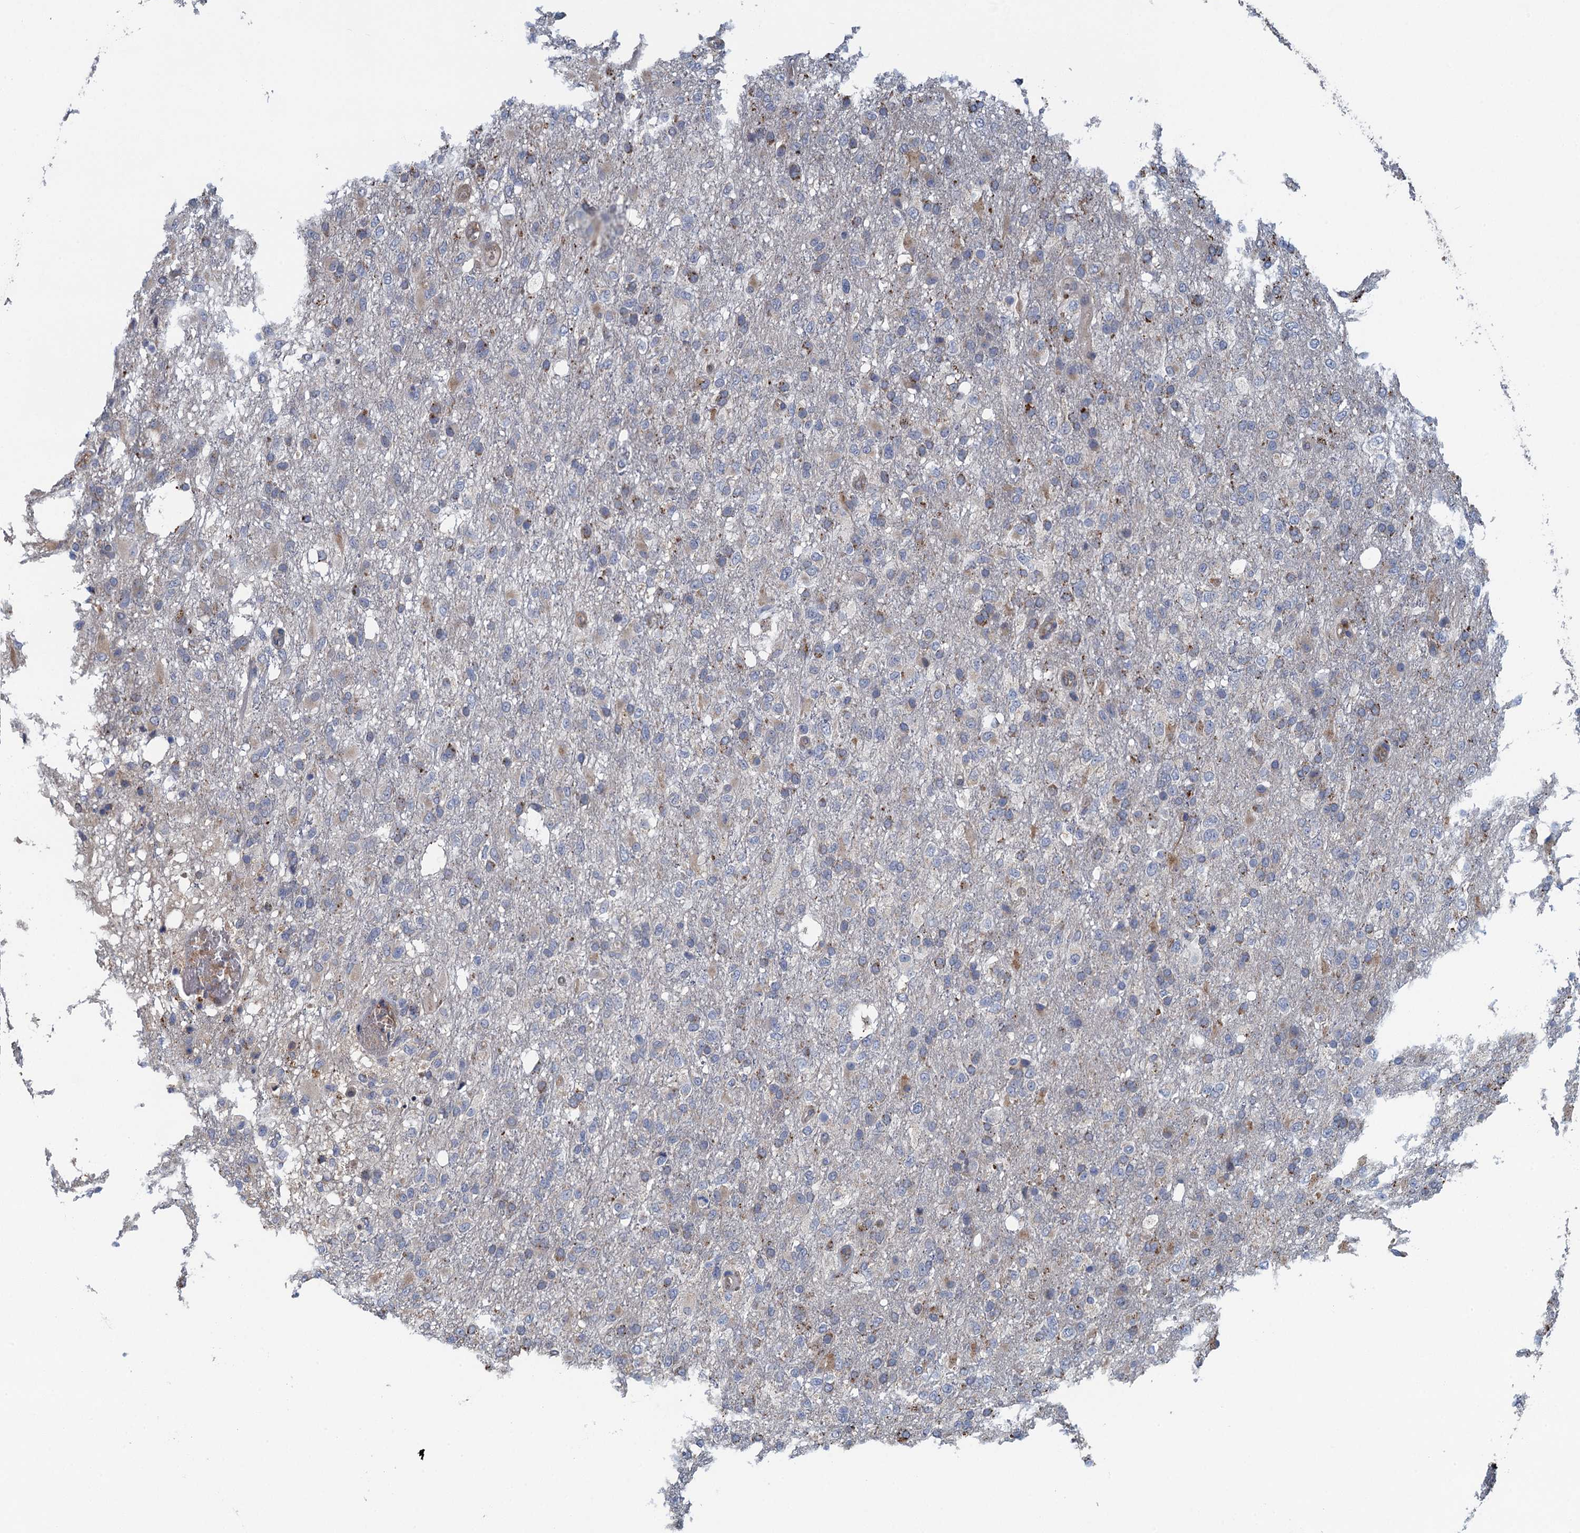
{"staining": {"intensity": "moderate", "quantity": "<25%", "location": "cytoplasmic/membranous"}, "tissue": "glioma", "cell_type": "Tumor cells", "image_type": "cancer", "snomed": [{"axis": "morphology", "description": "Glioma, malignant, High grade"}, {"axis": "topography", "description": "Brain"}], "caption": "Immunohistochemistry (IHC) staining of malignant high-grade glioma, which demonstrates low levels of moderate cytoplasmic/membranous expression in about <25% of tumor cells indicating moderate cytoplasmic/membranous protein staining. The staining was performed using DAB (3,3'-diaminobenzidine) (brown) for protein detection and nuclei were counterstained in hematoxylin (blue).", "gene": "KBTBD8", "patient": {"sex": "female", "age": 74}}